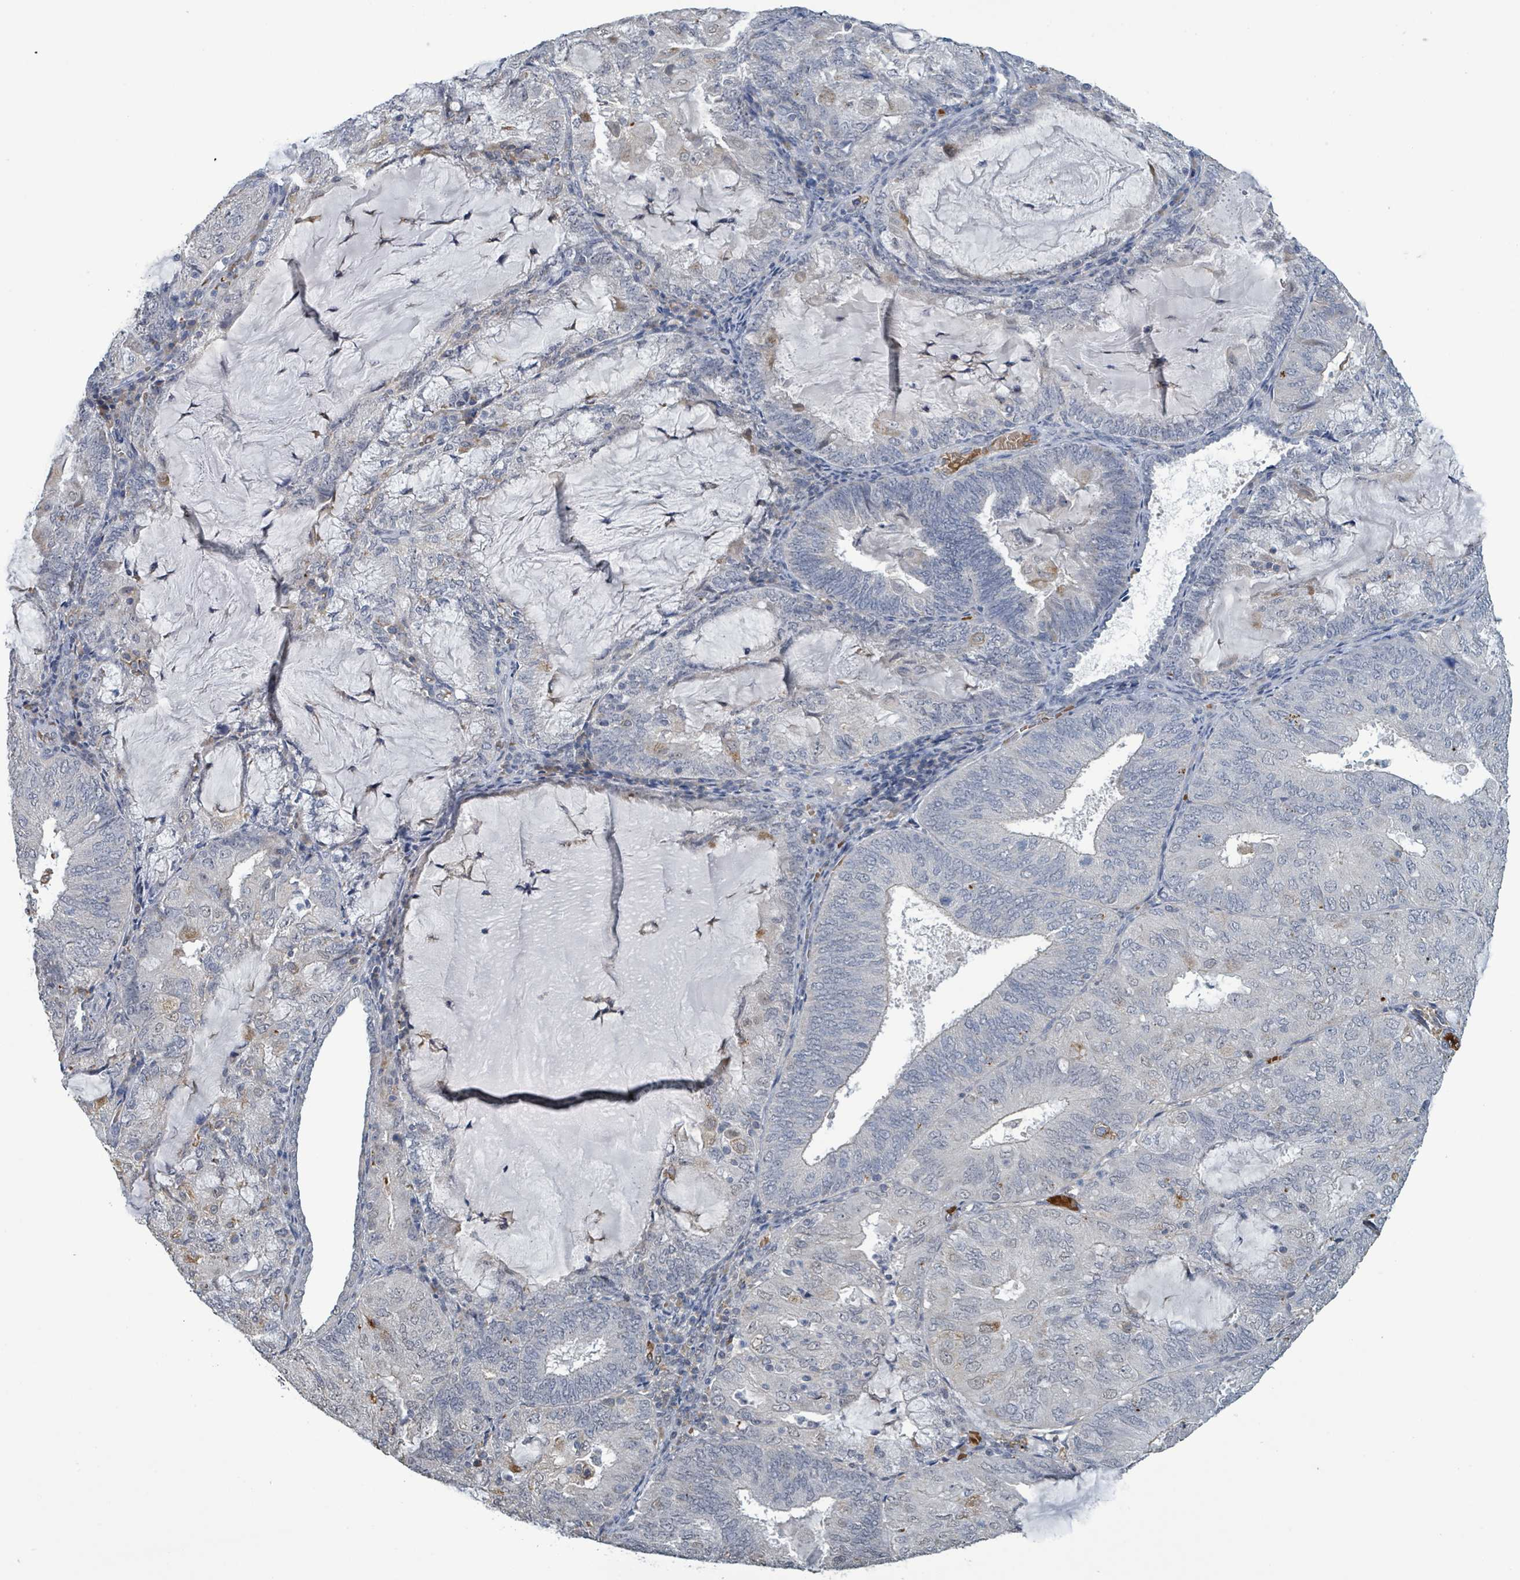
{"staining": {"intensity": "negative", "quantity": "none", "location": "none"}, "tissue": "endometrial cancer", "cell_type": "Tumor cells", "image_type": "cancer", "snomed": [{"axis": "morphology", "description": "Adenocarcinoma, NOS"}, {"axis": "topography", "description": "Endometrium"}], "caption": "The immunohistochemistry histopathology image has no significant expression in tumor cells of endometrial cancer (adenocarcinoma) tissue.", "gene": "SEBOX", "patient": {"sex": "female", "age": 81}}